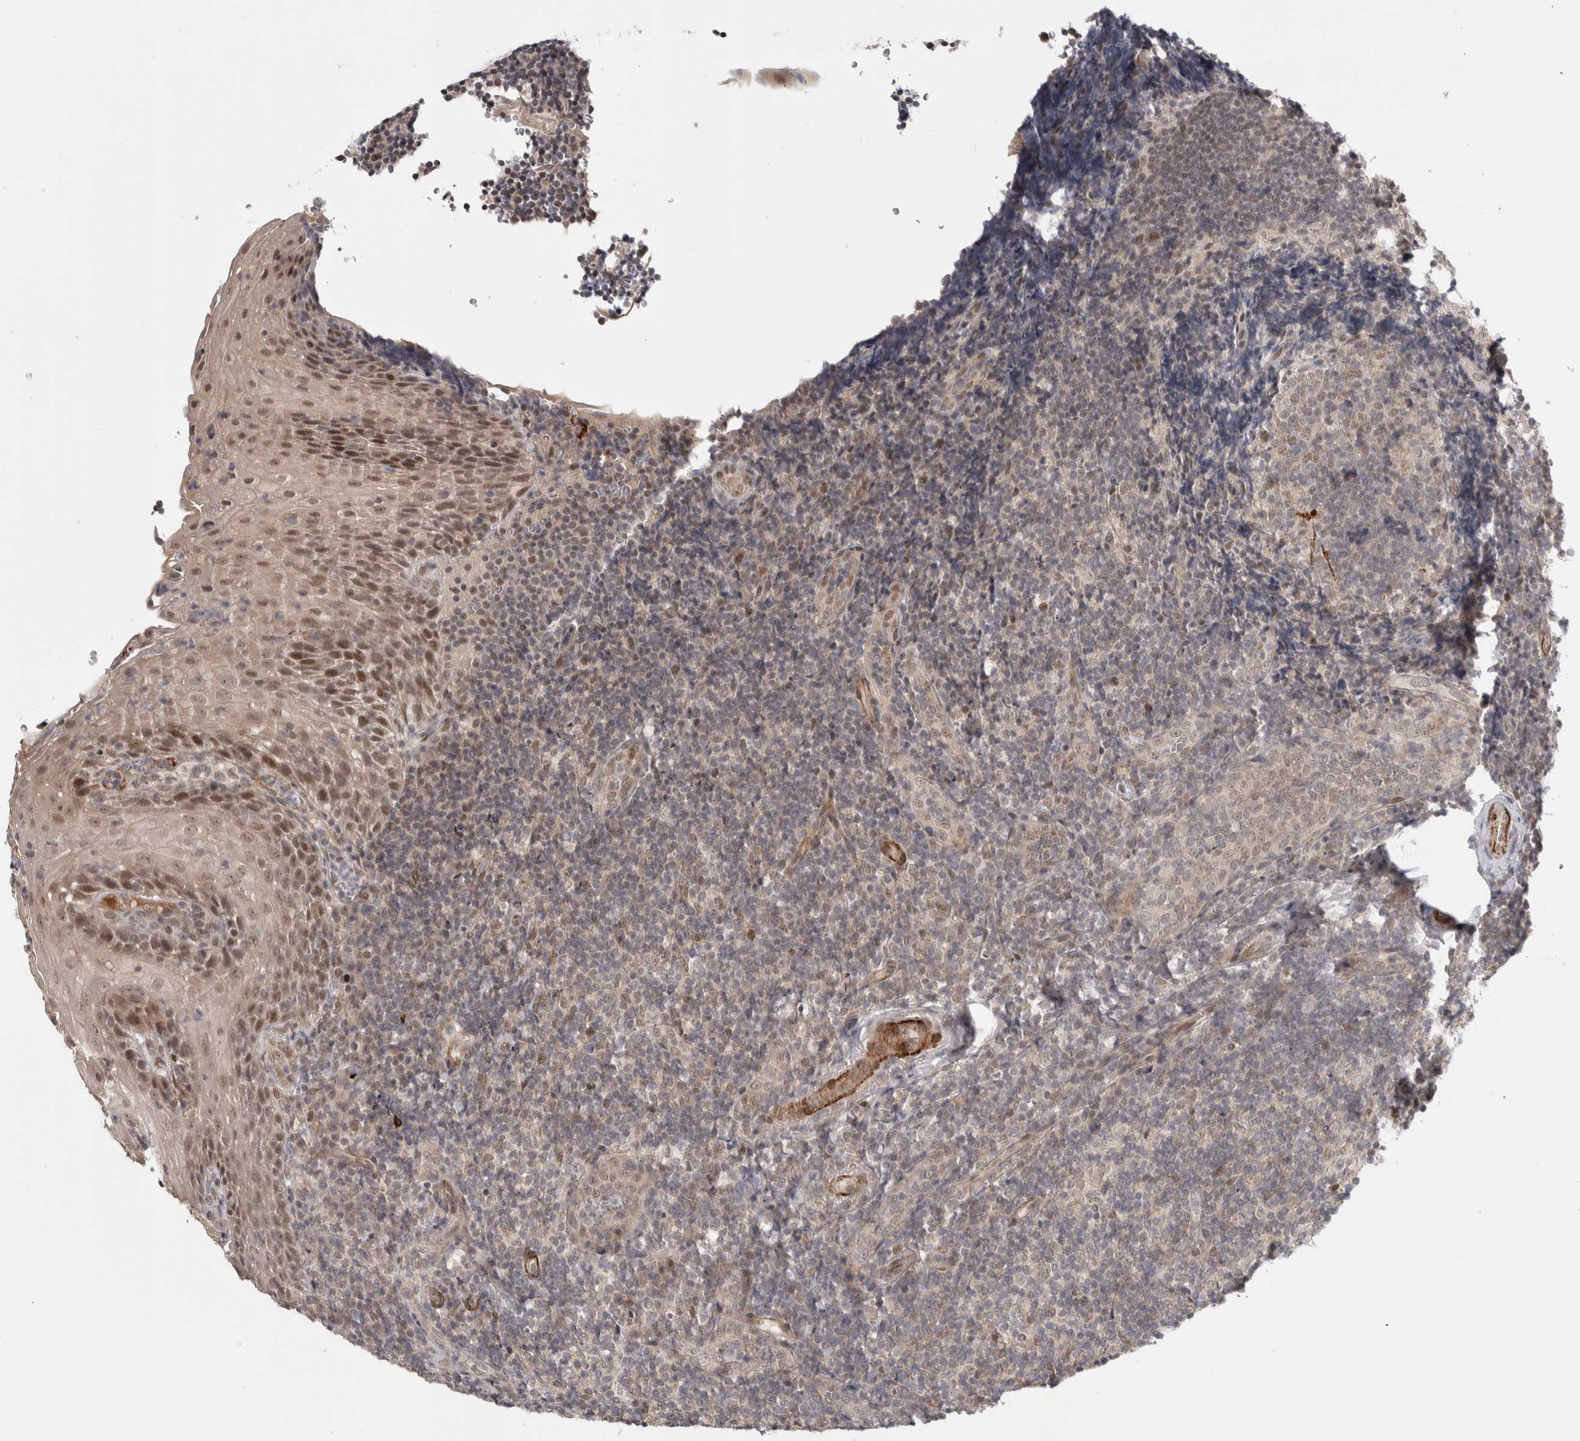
{"staining": {"intensity": "weak", "quantity": "<25%", "location": "cytoplasmic/membranous"}, "tissue": "tonsil", "cell_type": "Germinal center cells", "image_type": "normal", "snomed": [{"axis": "morphology", "description": "Normal tissue, NOS"}, {"axis": "topography", "description": "Tonsil"}], "caption": "The image reveals no staining of germinal center cells in benign tonsil. Brightfield microscopy of IHC stained with DAB (3,3'-diaminobenzidine) (brown) and hematoxylin (blue), captured at high magnification.", "gene": "ZNF318", "patient": {"sex": "male", "age": 37}}